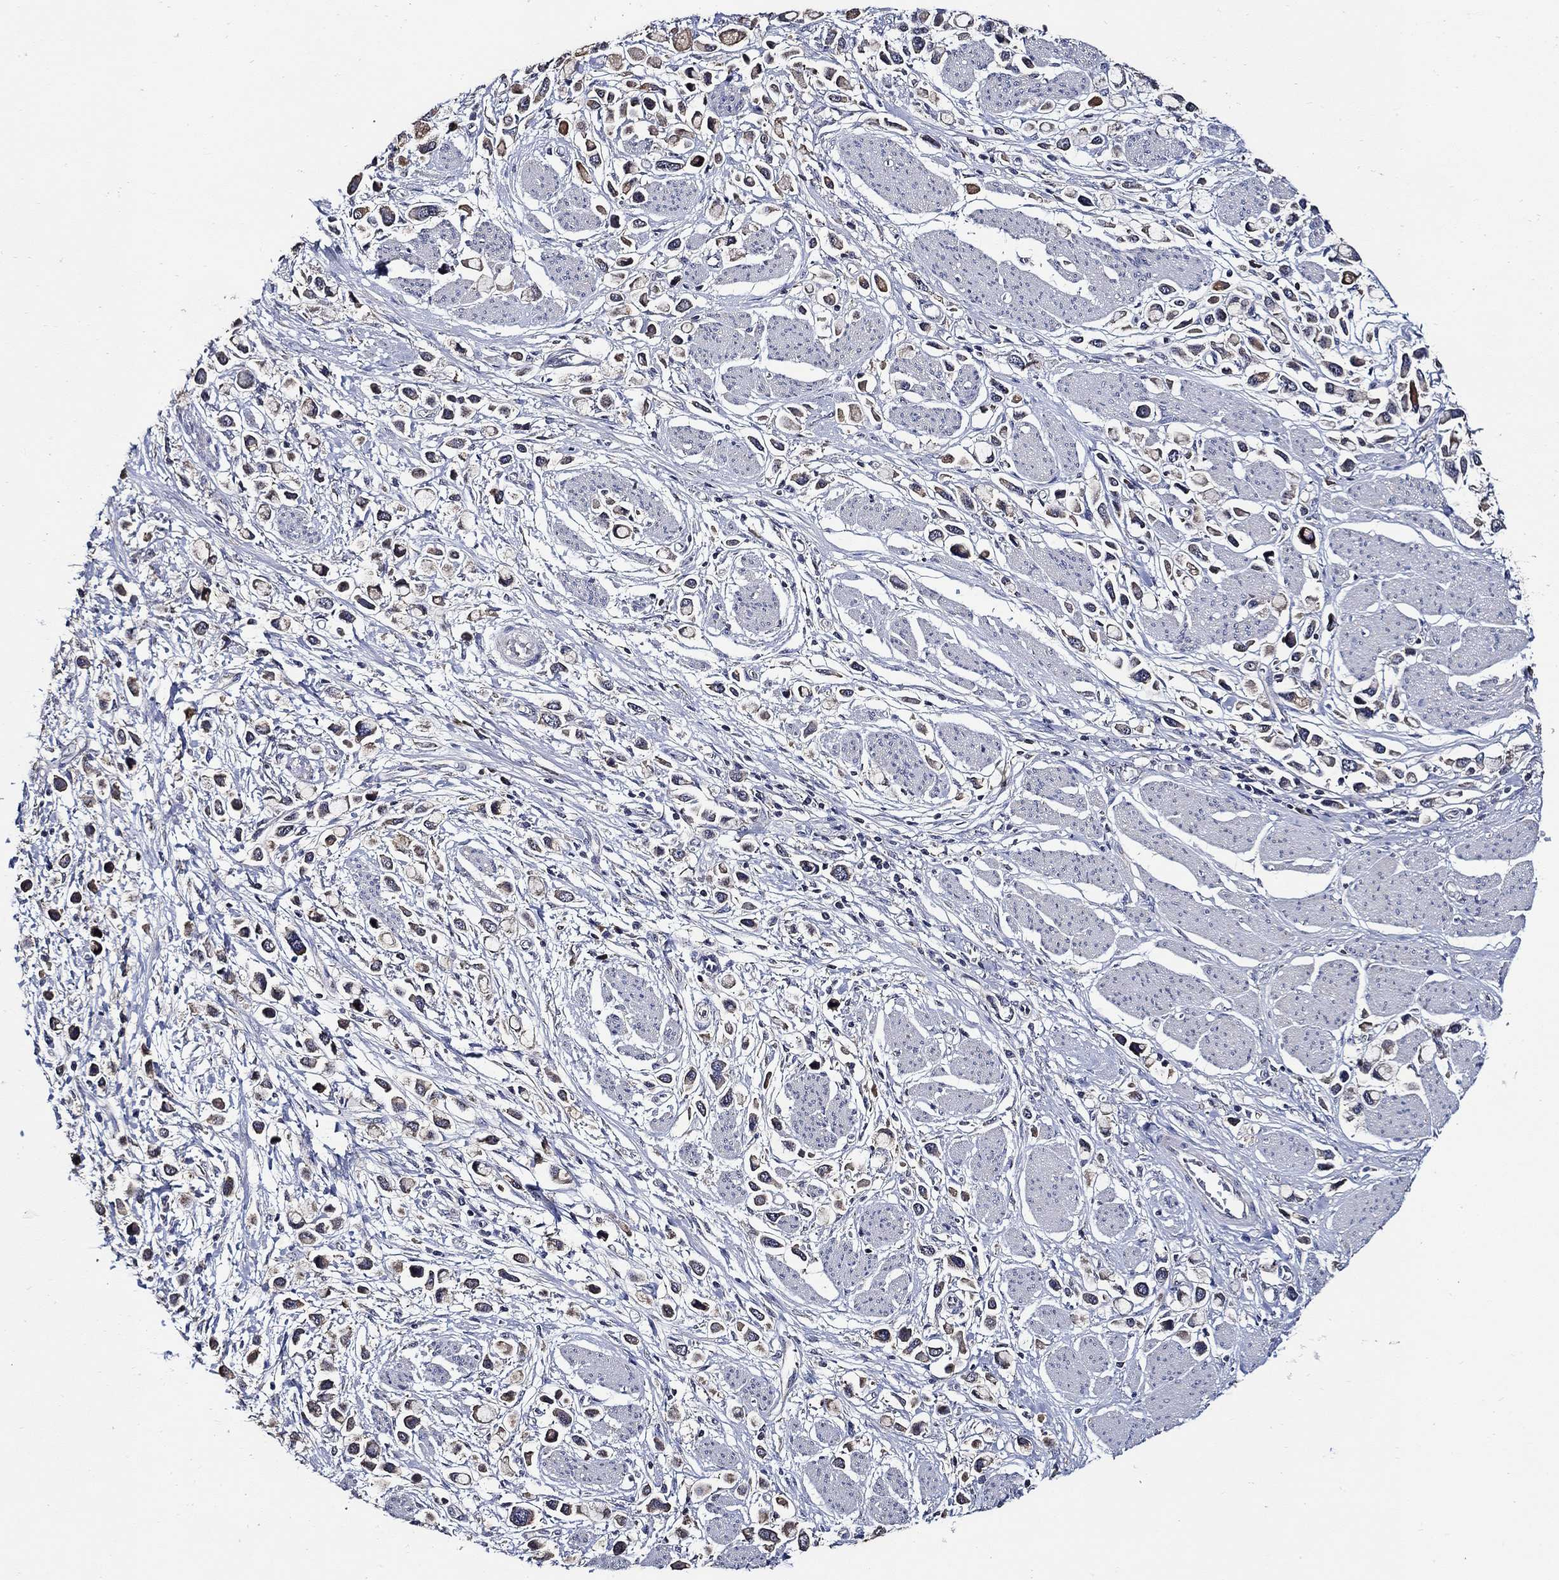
{"staining": {"intensity": "moderate", "quantity": "<25%", "location": "cytoplasmic/membranous"}, "tissue": "stomach cancer", "cell_type": "Tumor cells", "image_type": "cancer", "snomed": [{"axis": "morphology", "description": "Adenocarcinoma, NOS"}, {"axis": "topography", "description": "Stomach"}], "caption": "Immunohistochemistry of adenocarcinoma (stomach) shows low levels of moderate cytoplasmic/membranous staining in approximately <25% of tumor cells.", "gene": "WDR53", "patient": {"sex": "female", "age": 81}}